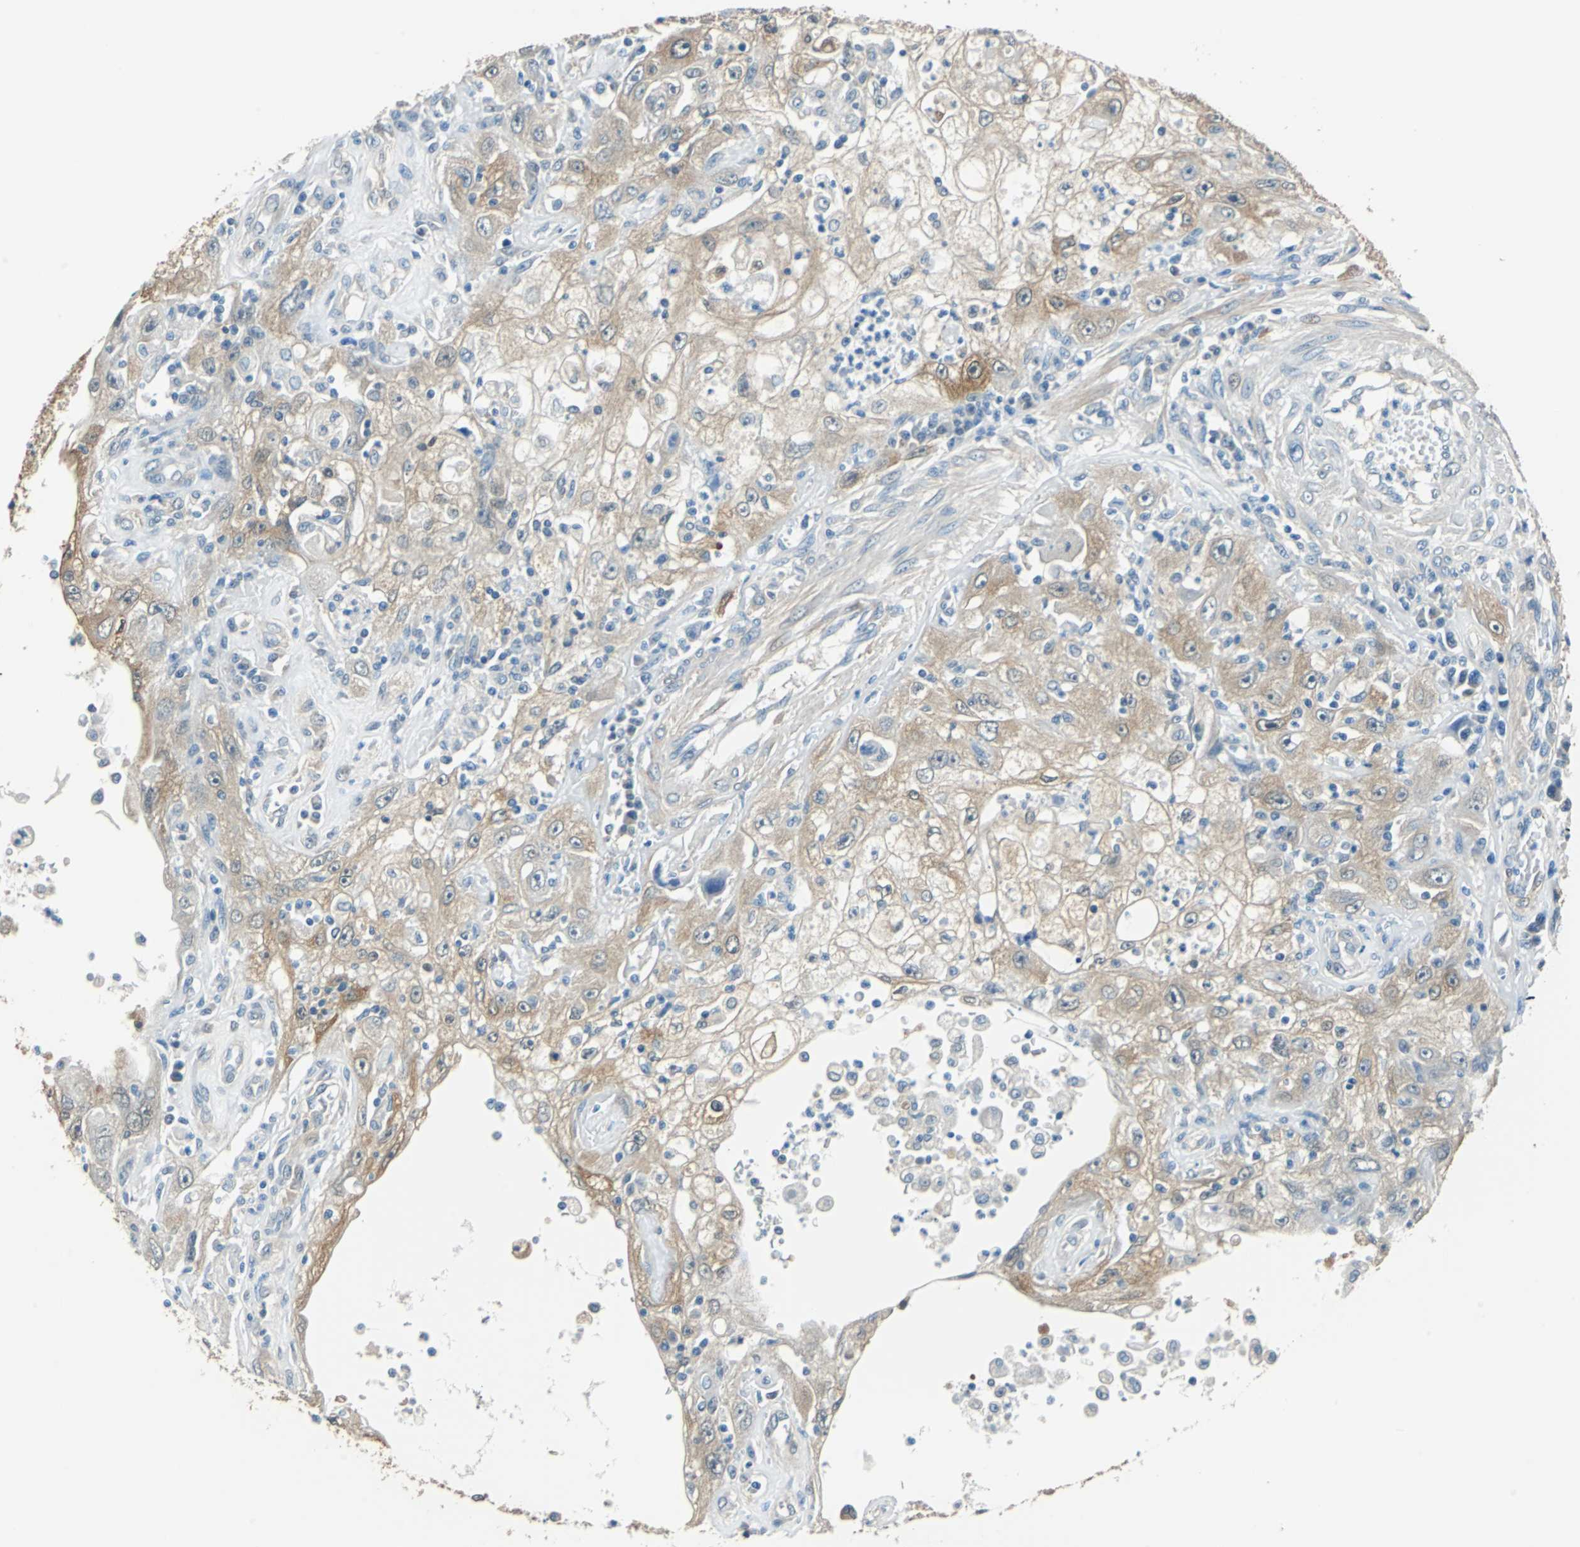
{"staining": {"intensity": "moderate", "quantity": ">75%", "location": "cytoplasmic/membranous"}, "tissue": "skin cancer", "cell_type": "Tumor cells", "image_type": "cancer", "snomed": [{"axis": "morphology", "description": "Squamous cell carcinoma, NOS"}, {"axis": "topography", "description": "Skin"}], "caption": "Skin cancer tissue demonstrates moderate cytoplasmic/membranous positivity in approximately >75% of tumor cells, visualized by immunohistochemistry. Ihc stains the protein in brown and the nuclei are stained blue.", "gene": "FKBP4", "patient": {"sex": "male", "age": 75}}